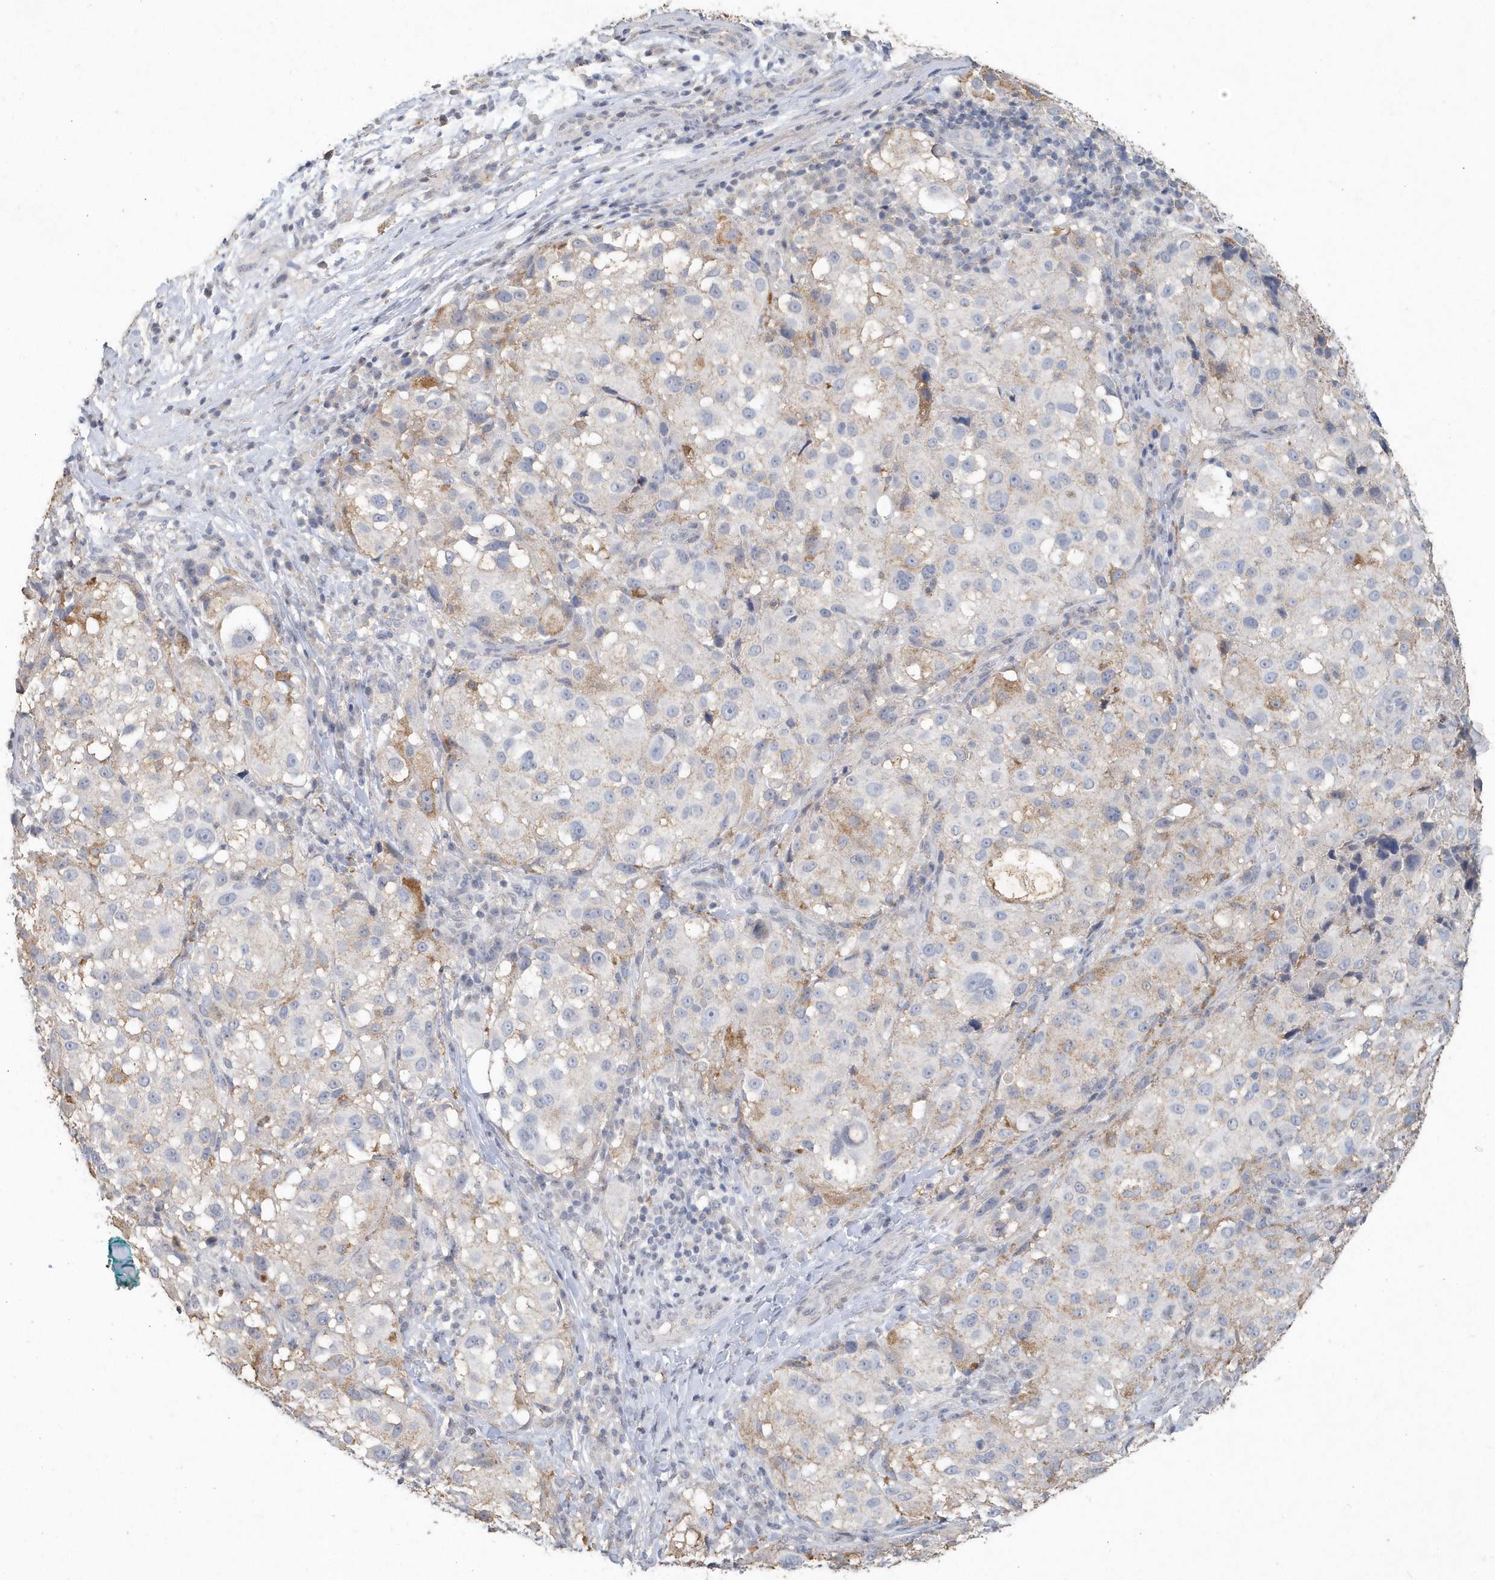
{"staining": {"intensity": "weak", "quantity": "<25%", "location": "cytoplasmic/membranous"}, "tissue": "melanoma", "cell_type": "Tumor cells", "image_type": "cancer", "snomed": [{"axis": "morphology", "description": "Necrosis, NOS"}, {"axis": "morphology", "description": "Malignant melanoma, NOS"}, {"axis": "topography", "description": "Skin"}], "caption": "Tumor cells show no significant protein staining in melanoma.", "gene": "PDCD1", "patient": {"sex": "female", "age": 87}}